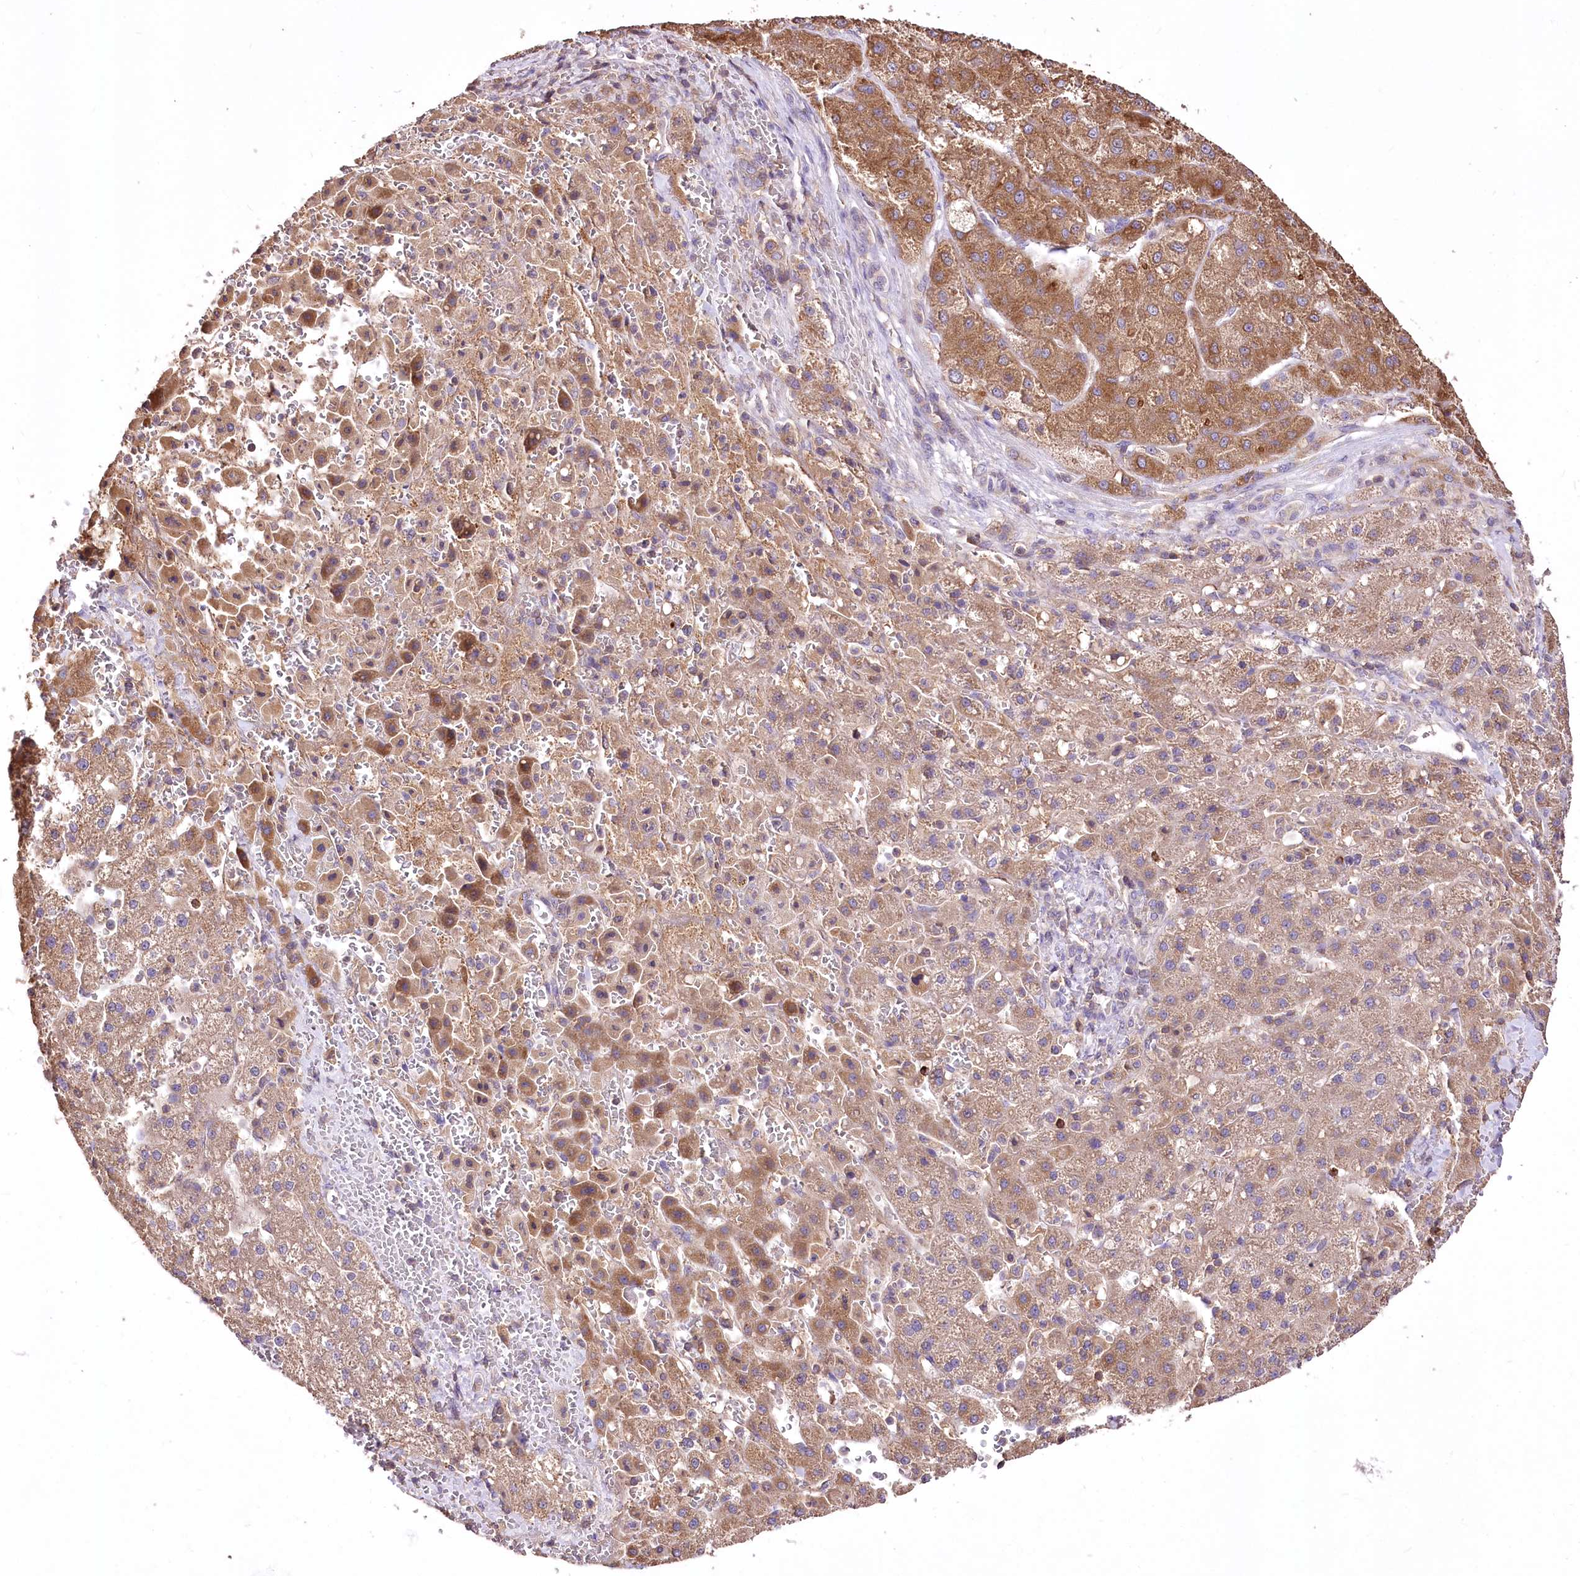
{"staining": {"intensity": "moderate", "quantity": ">75%", "location": "cytoplasmic/membranous"}, "tissue": "liver cancer", "cell_type": "Tumor cells", "image_type": "cancer", "snomed": [{"axis": "morphology", "description": "Carcinoma, Hepatocellular, NOS"}, {"axis": "topography", "description": "Liver"}], "caption": "A medium amount of moderate cytoplasmic/membranous expression is identified in about >75% of tumor cells in liver cancer tissue. Nuclei are stained in blue.", "gene": "SERGEF", "patient": {"sex": "male", "age": 57}}